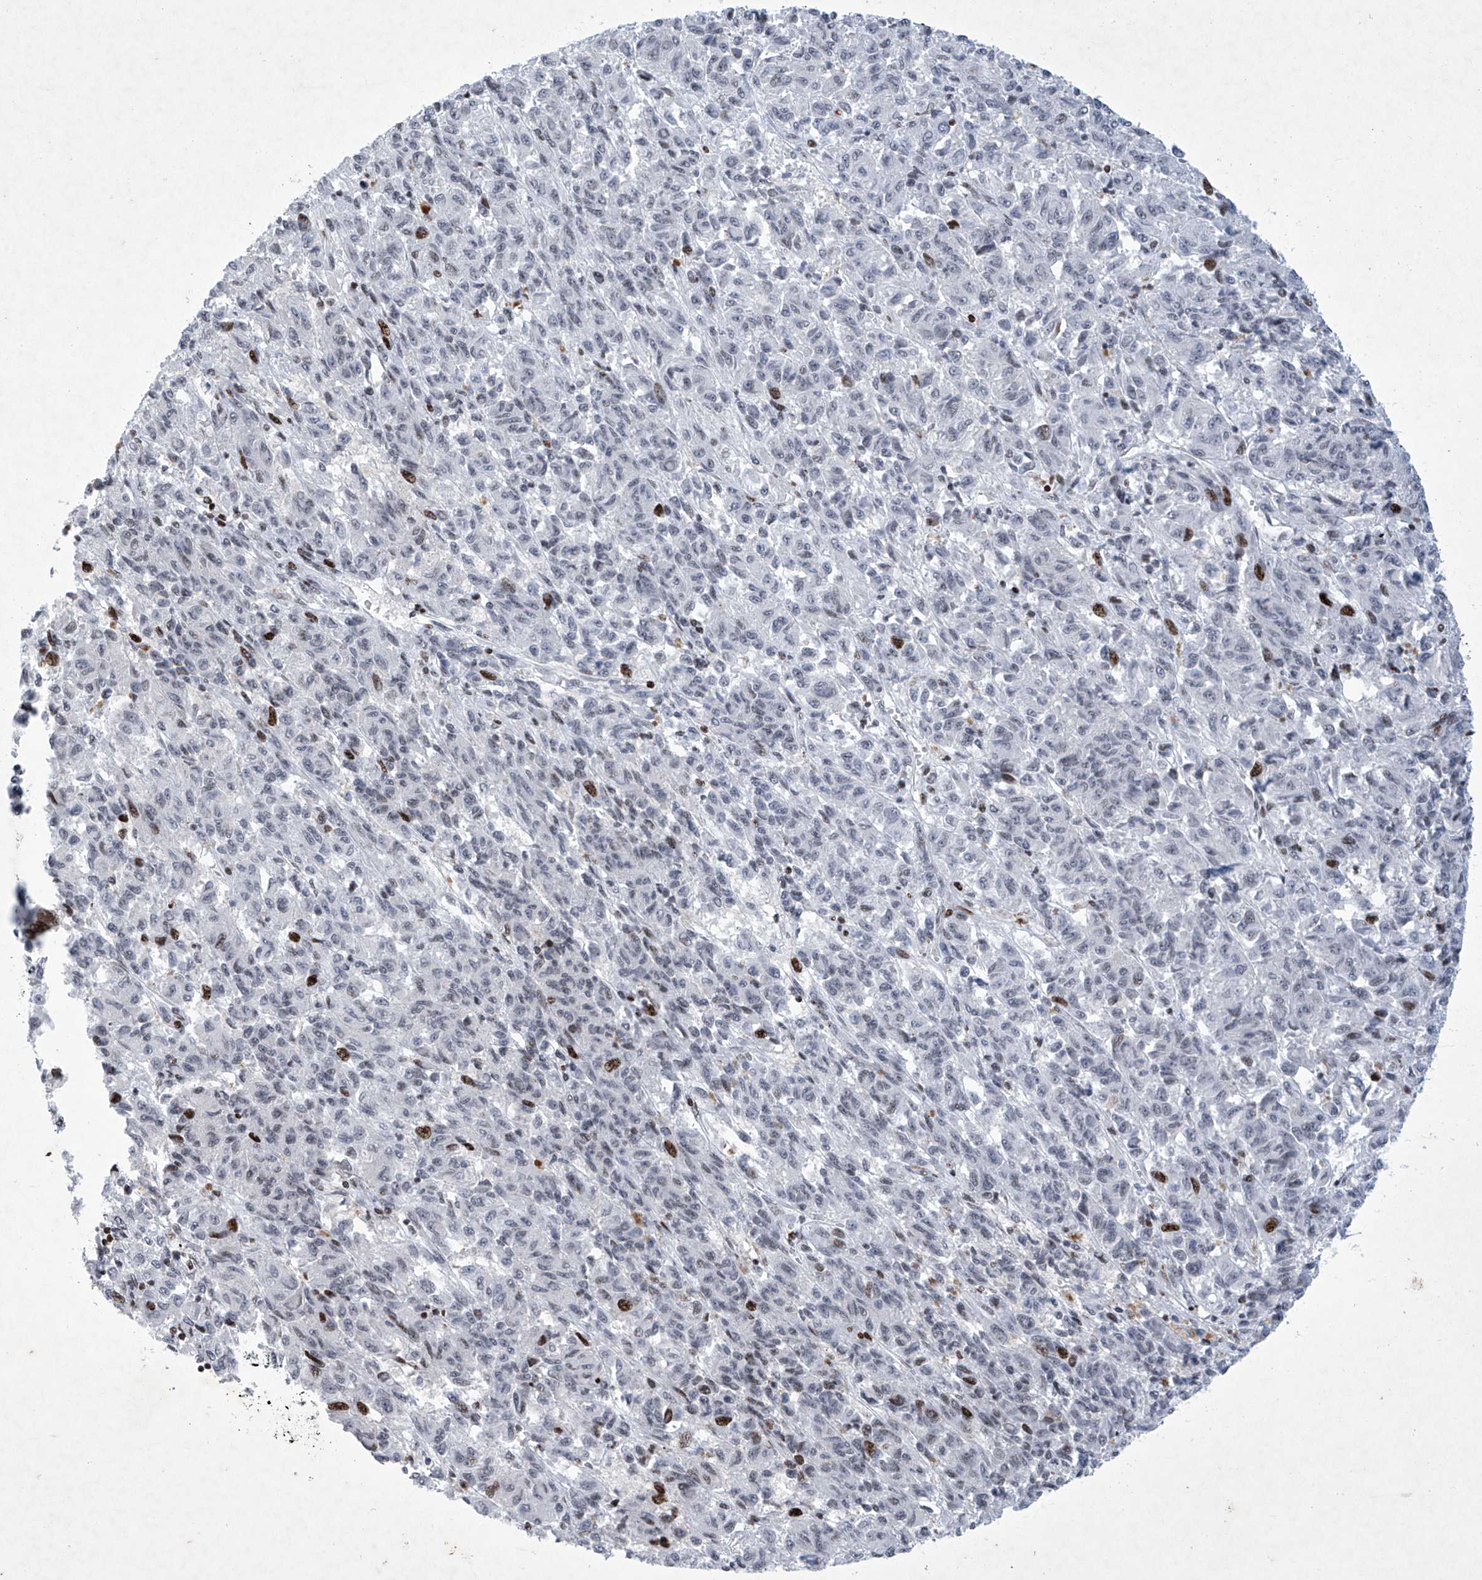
{"staining": {"intensity": "moderate", "quantity": "<25%", "location": "nuclear"}, "tissue": "melanoma", "cell_type": "Tumor cells", "image_type": "cancer", "snomed": [{"axis": "morphology", "description": "Malignant melanoma, Metastatic site"}, {"axis": "topography", "description": "Lung"}], "caption": "High-power microscopy captured an immunohistochemistry photomicrograph of malignant melanoma (metastatic site), revealing moderate nuclear positivity in approximately <25% of tumor cells. Nuclei are stained in blue.", "gene": "RFX7", "patient": {"sex": "male", "age": 64}}